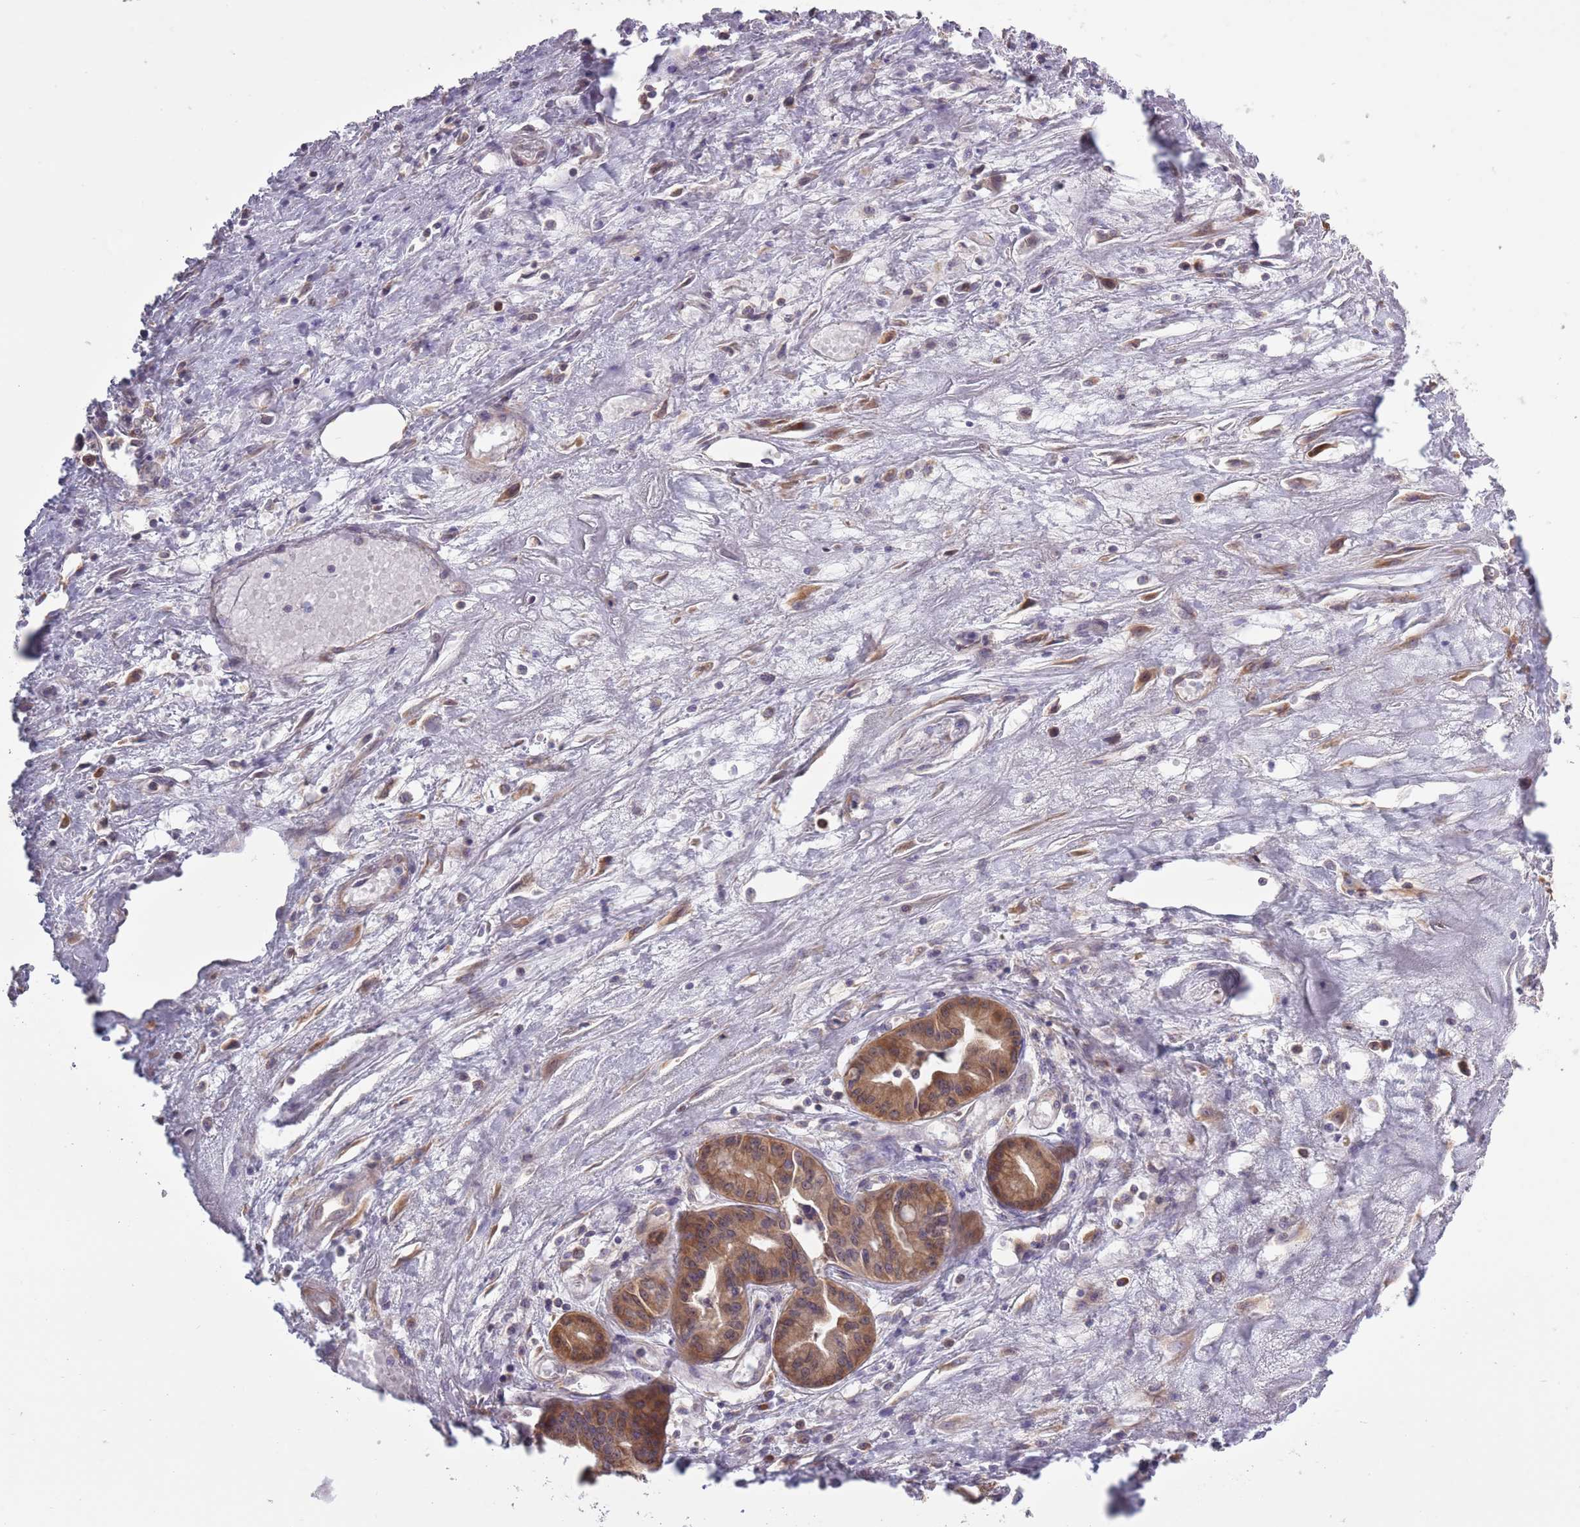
{"staining": {"intensity": "moderate", "quantity": ">75%", "location": "cytoplasmic/membranous"}, "tissue": "pancreatic cancer", "cell_type": "Tumor cells", "image_type": "cancer", "snomed": [{"axis": "morphology", "description": "Adenocarcinoma, NOS"}, {"axis": "topography", "description": "Pancreas"}], "caption": "A histopathology image of pancreatic adenocarcinoma stained for a protein shows moderate cytoplasmic/membranous brown staining in tumor cells.", "gene": "RPL17-C18orf32", "patient": {"sex": "female", "age": 50}}